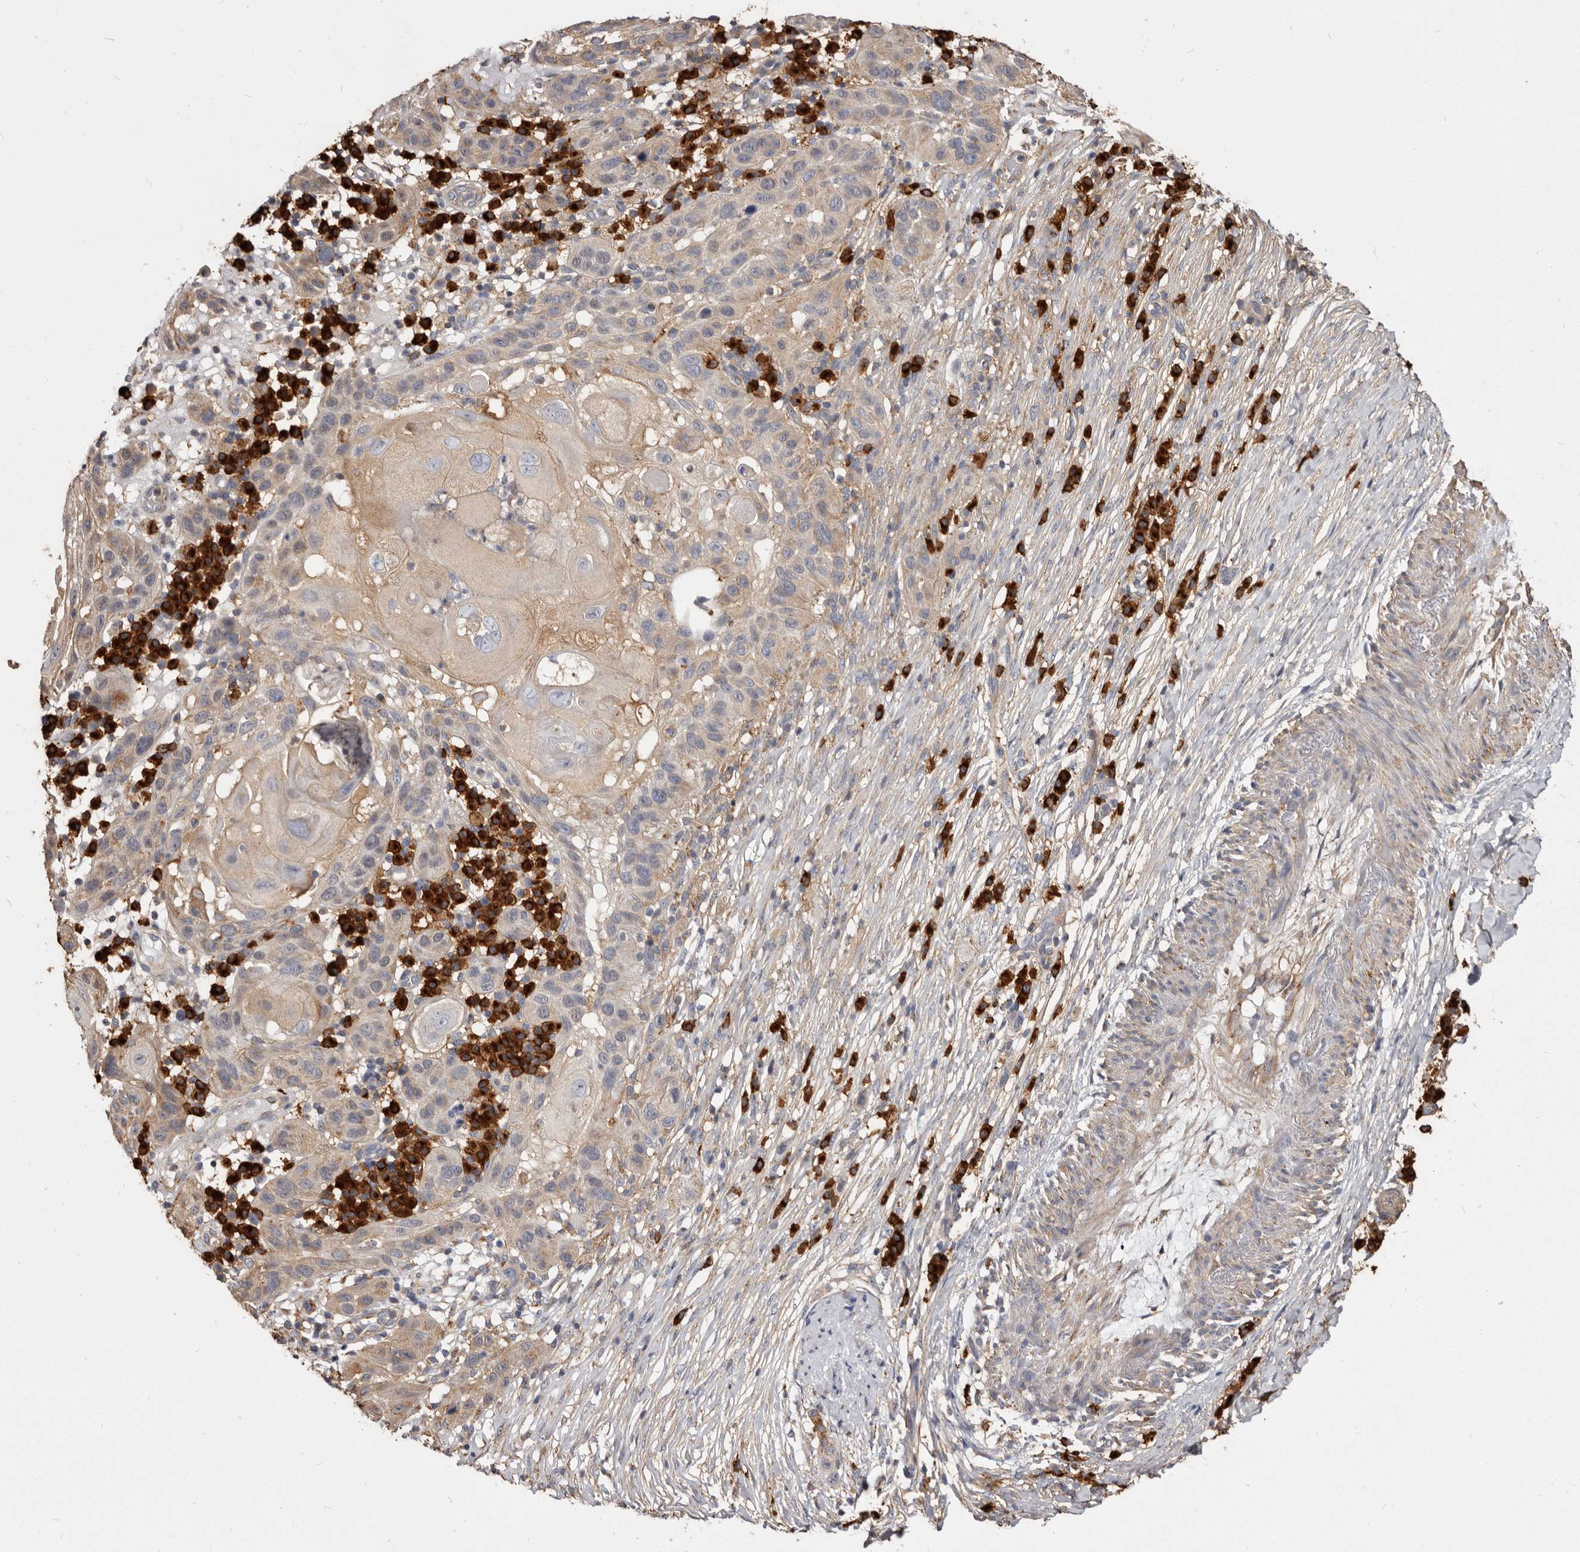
{"staining": {"intensity": "weak", "quantity": "25%-75%", "location": "cytoplasmic/membranous"}, "tissue": "skin cancer", "cell_type": "Tumor cells", "image_type": "cancer", "snomed": [{"axis": "morphology", "description": "Normal tissue, NOS"}, {"axis": "morphology", "description": "Squamous cell carcinoma, NOS"}, {"axis": "topography", "description": "Skin"}], "caption": "An image of squamous cell carcinoma (skin) stained for a protein demonstrates weak cytoplasmic/membranous brown staining in tumor cells. (IHC, brightfield microscopy, high magnification).", "gene": "TPD52", "patient": {"sex": "female", "age": 96}}